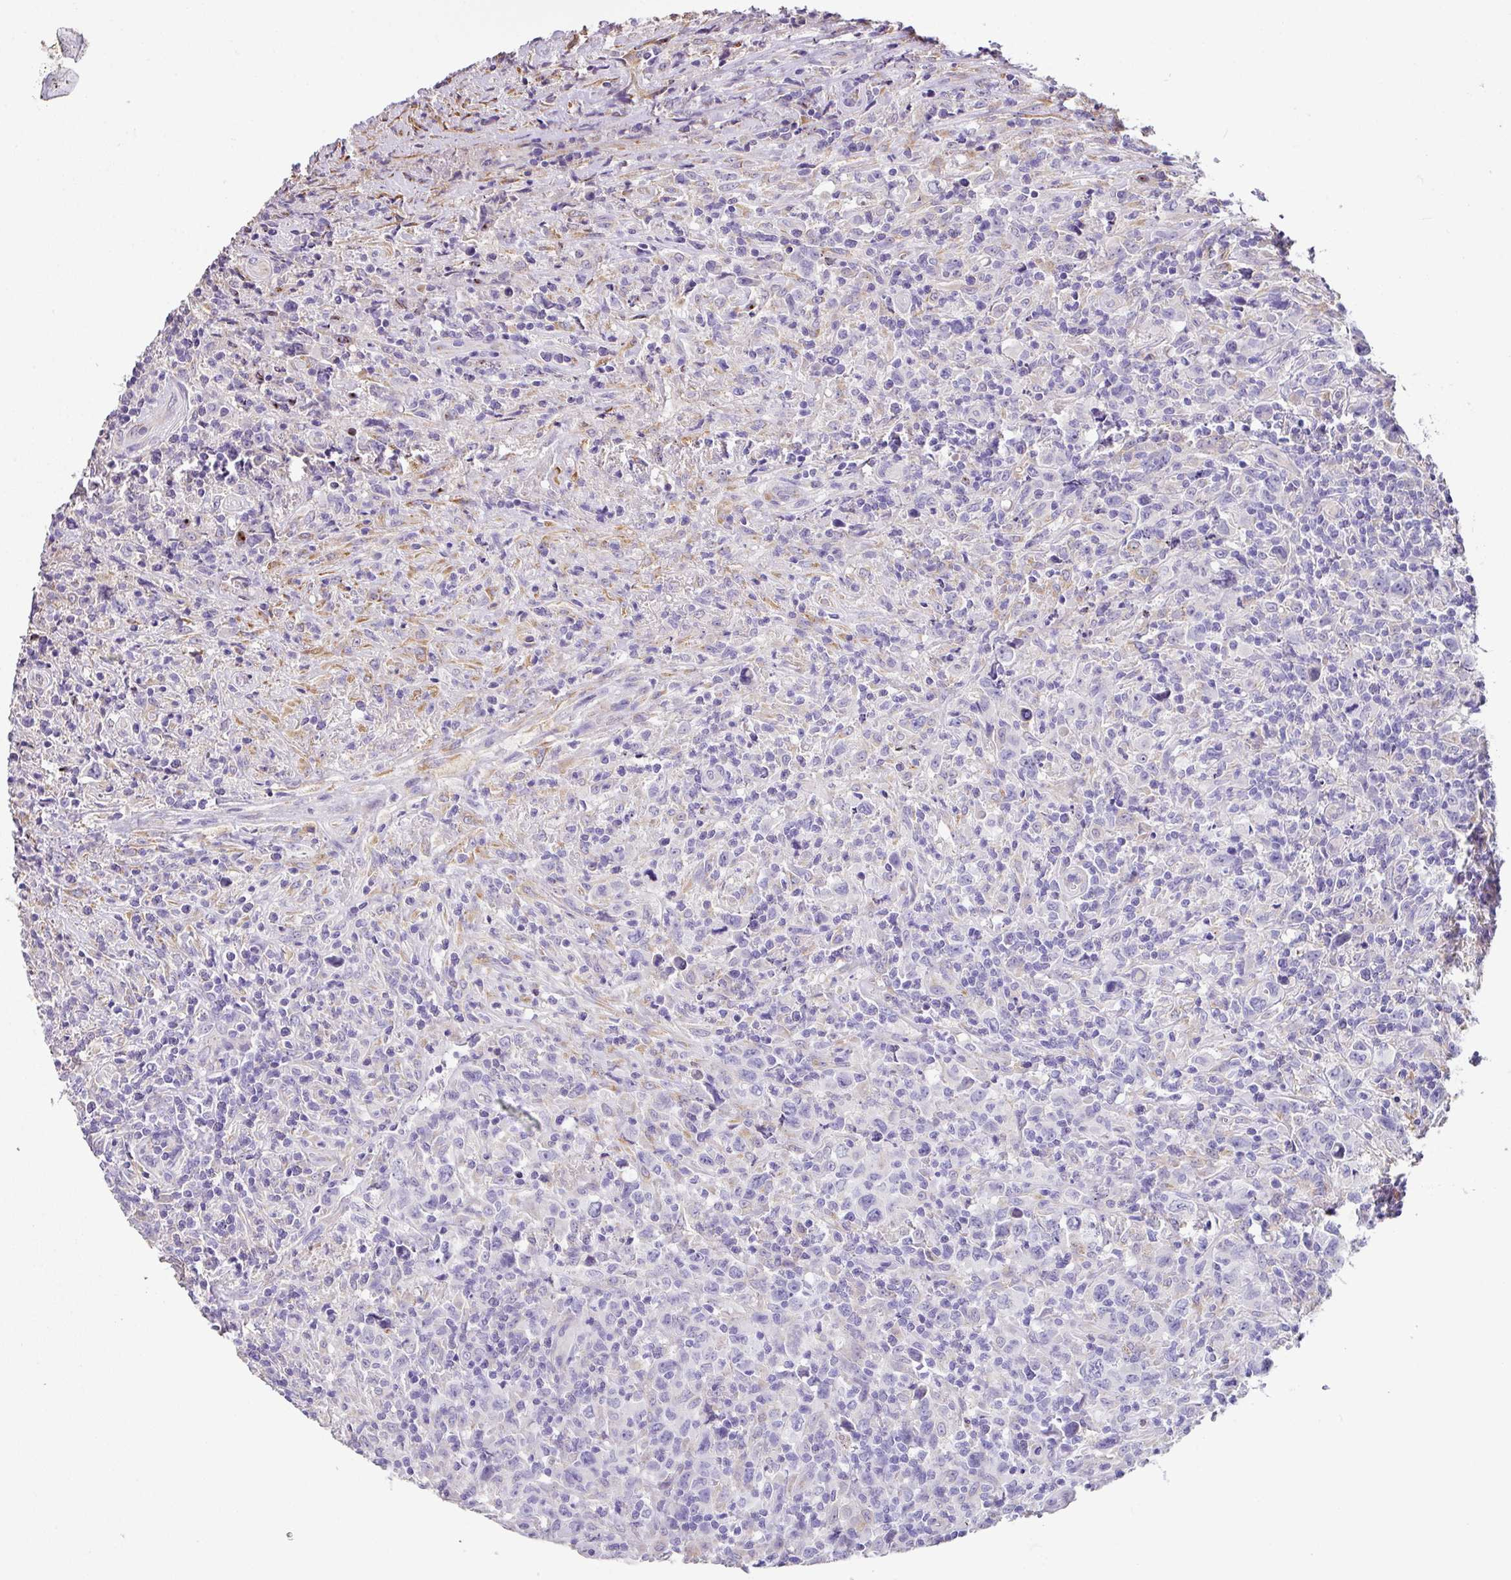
{"staining": {"intensity": "negative", "quantity": "none", "location": "none"}, "tissue": "lymphoma", "cell_type": "Tumor cells", "image_type": "cancer", "snomed": [{"axis": "morphology", "description": "Hodgkin's disease, NOS"}, {"axis": "topography", "description": "Lymph node"}], "caption": "Immunohistochemistry (IHC) micrograph of Hodgkin's disease stained for a protein (brown), which displays no expression in tumor cells. (Immunohistochemistry (IHC), brightfield microscopy, high magnification).", "gene": "ZG16", "patient": {"sex": "female", "age": 18}}